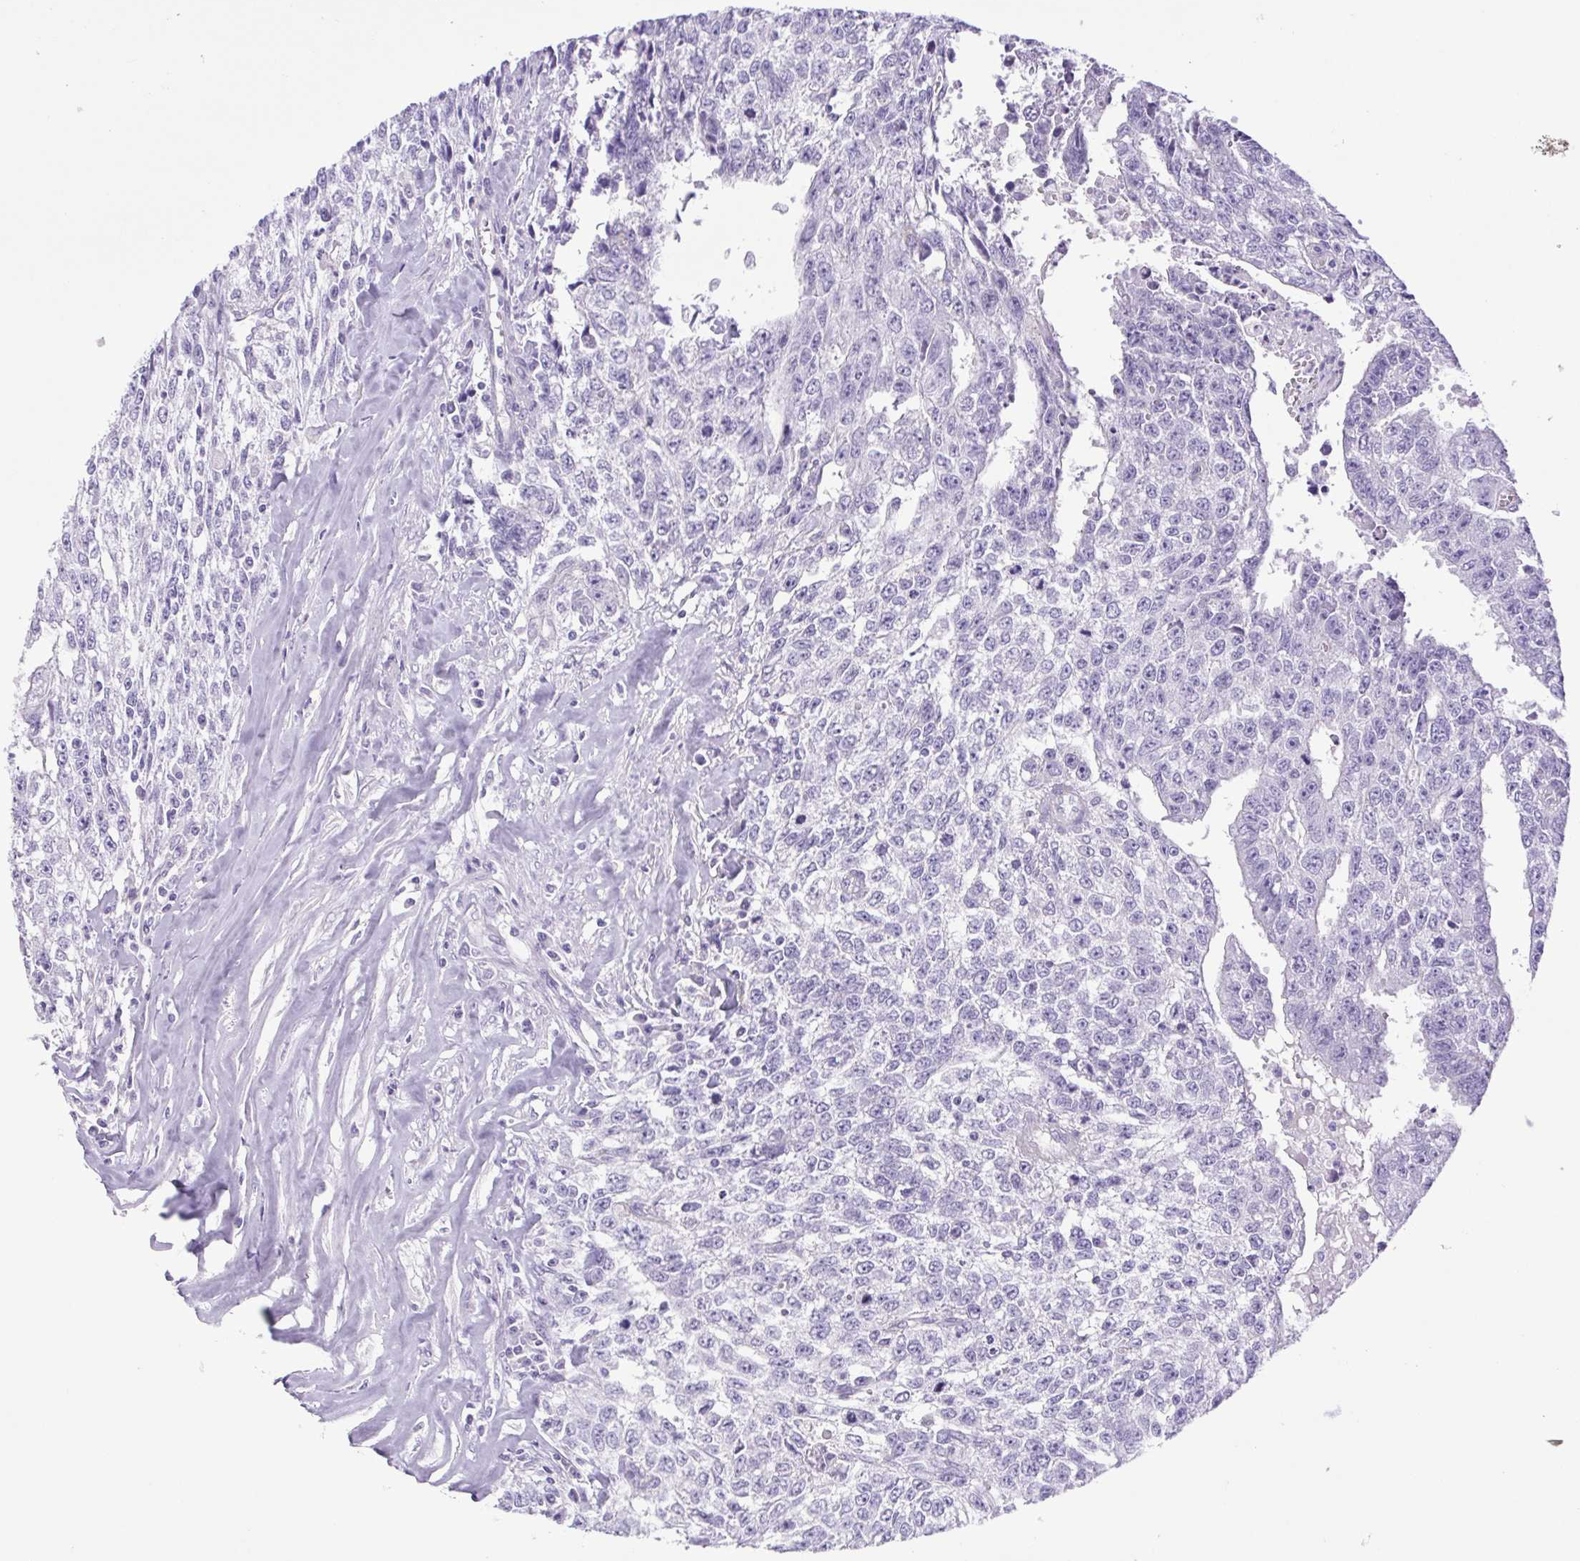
{"staining": {"intensity": "negative", "quantity": "none", "location": "none"}, "tissue": "testis cancer", "cell_type": "Tumor cells", "image_type": "cancer", "snomed": [{"axis": "morphology", "description": "Carcinoma, Embryonal, NOS"}, {"axis": "morphology", "description": "Teratoma, malignant, NOS"}, {"axis": "topography", "description": "Testis"}], "caption": "Protein analysis of embryonal carcinoma (testis) demonstrates no significant positivity in tumor cells.", "gene": "CDSN", "patient": {"sex": "male", "age": 24}}